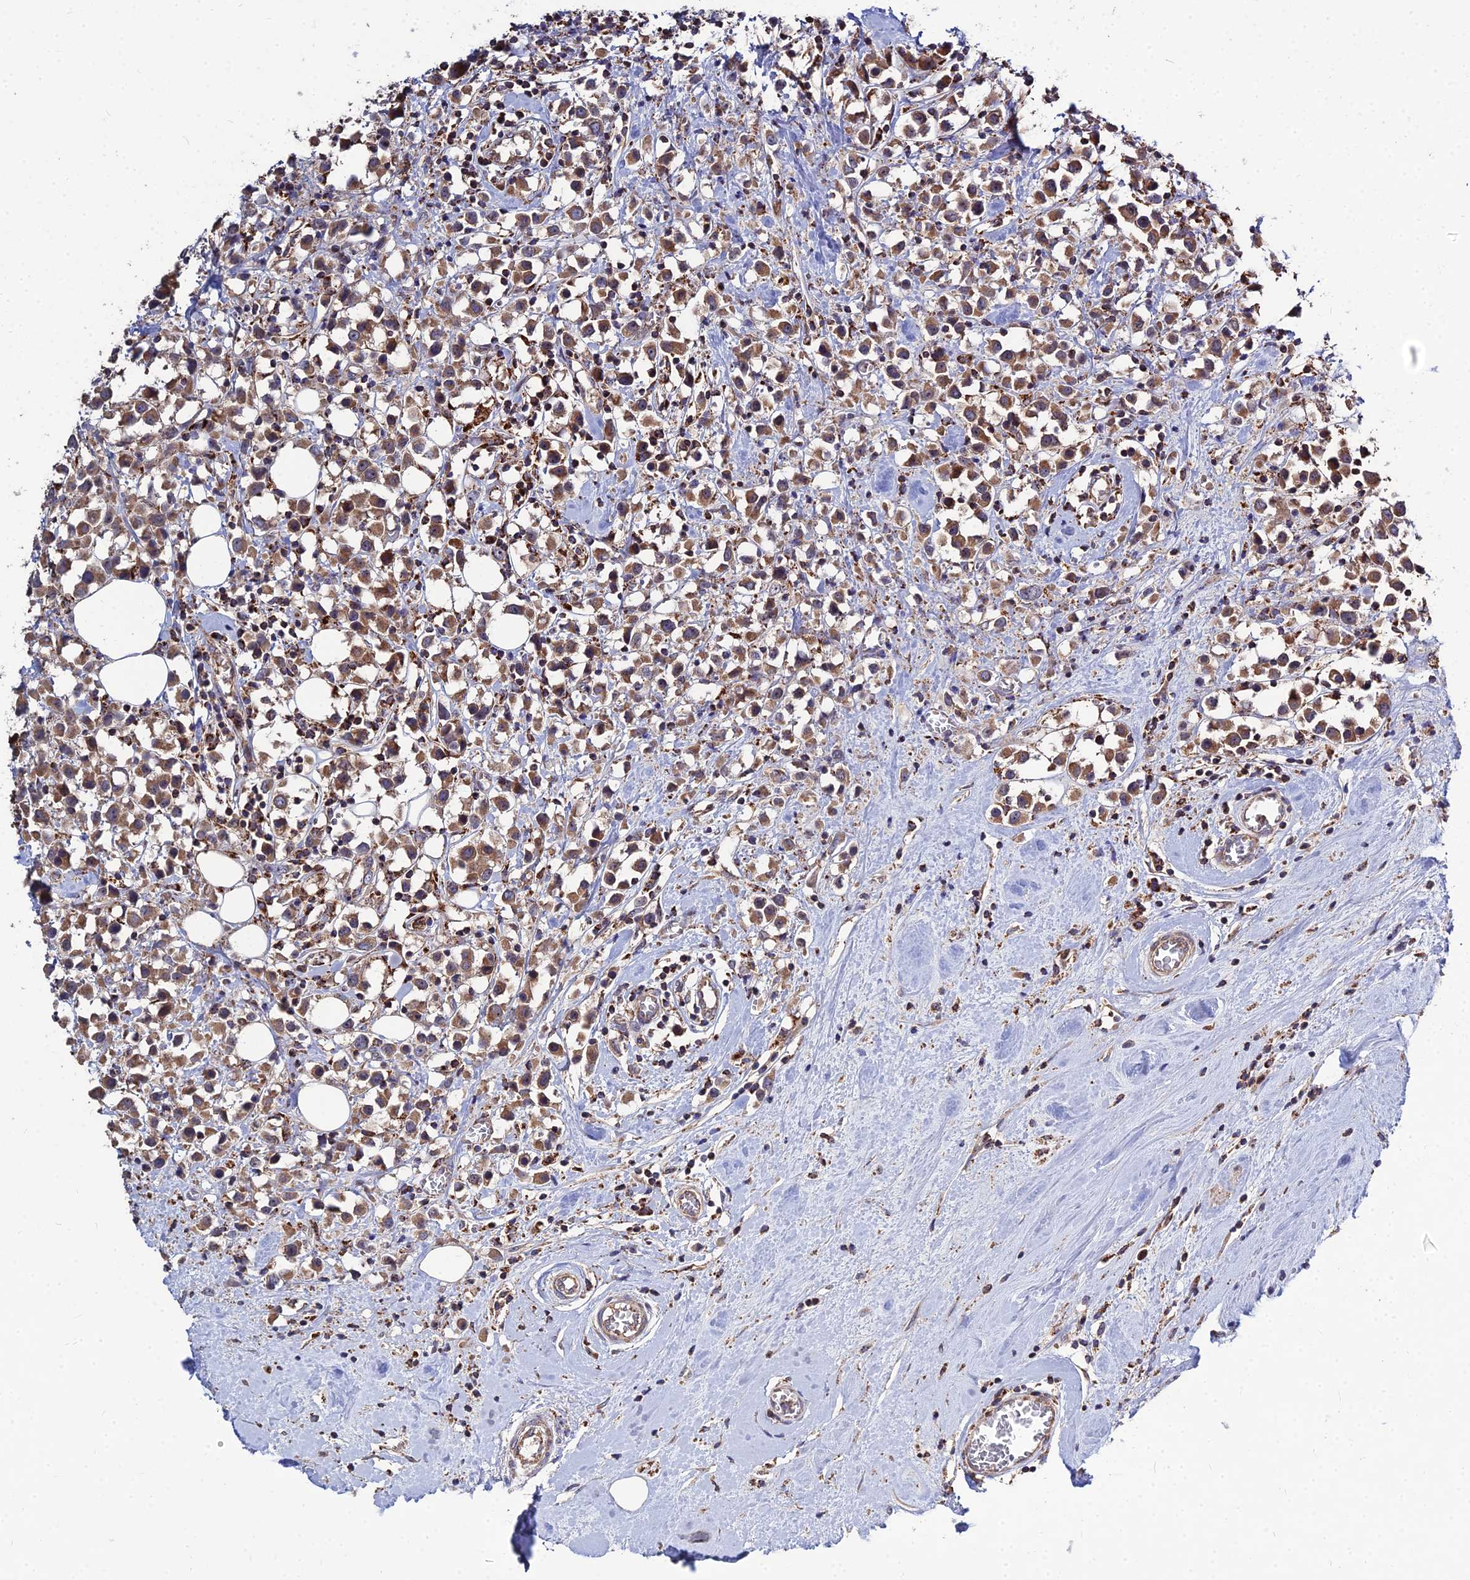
{"staining": {"intensity": "moderate", "quantity": ">75%", "location": "cytoplasmic/membranous"}, "tissue": "breast cancer", "cell_type": "Tumor cells", "image_type": "cancer", "snomed": [{"axis": "morphology", "description": "Duct carcinoma"}, {"axis": "topography", "description": "Breast"}], "caption": "Immunohistochemical staining of human breast intraductal carcinoma displays medium levels of moderate cytoplasmic/membranous staining in approximately >75% of tumor cells.", "gene": "RIC8B", "patient": {"sex": "female", "age": 61}}